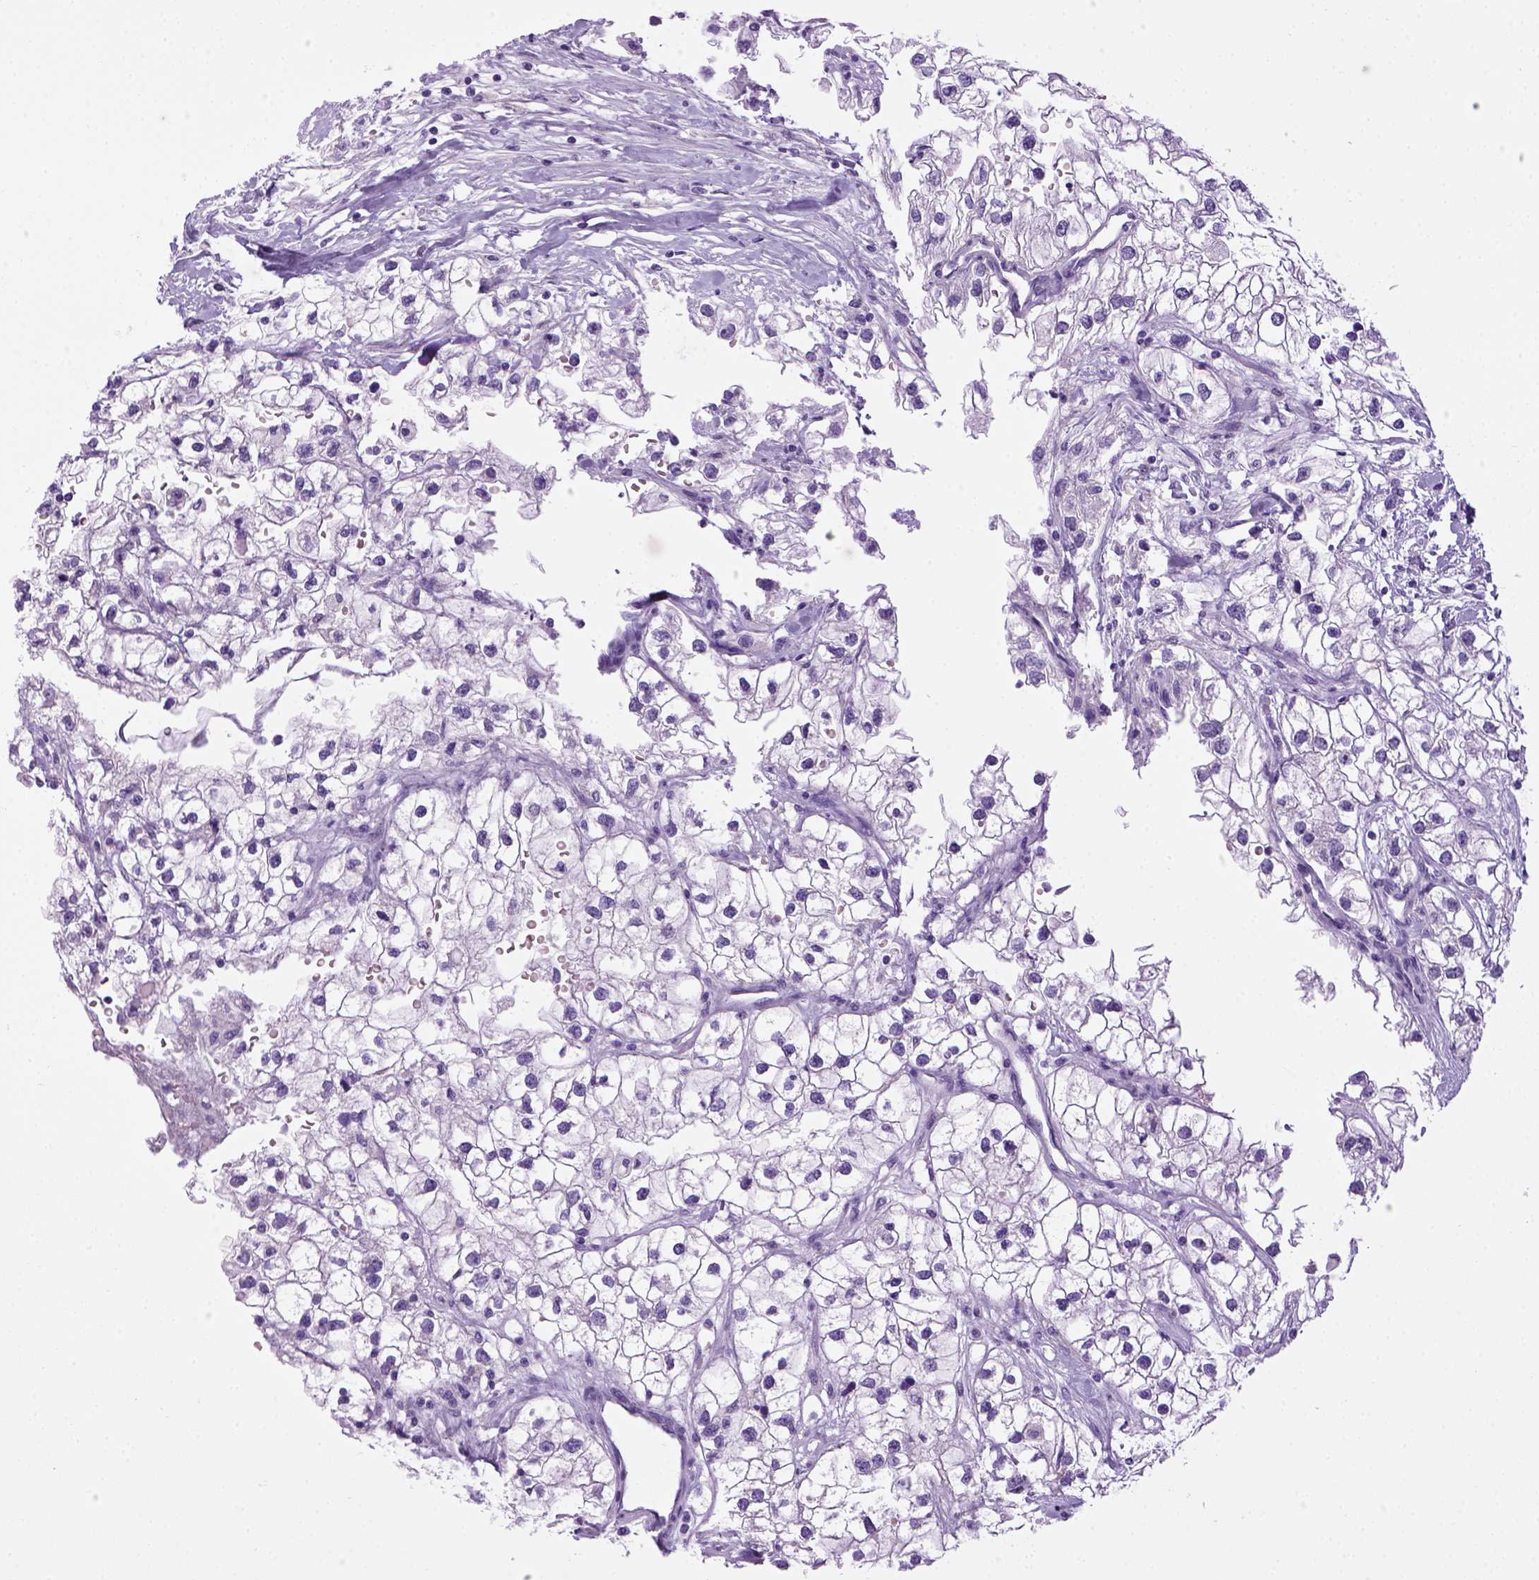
{"staining": {"intensity": "negative", "quantity": "none", "location": "none"}, "tissue": "renal cancer", "cell_type": "Tumor cells", "image_type": "cancer", "snomed": [{"axis": "morphology", "description": "Adenocarcinoma, NOS"}, {"axis": "topography", "description": "Kidney"}], "caption": "DAB immunohistochemical staining of human adenocarcinoma (renal) exhibits no significant staining in tumor cells. Brightfield microscopy of immunohistochemistry stained with DAB (3,3'-diaminobenzidine) (brown) and hematoxylin (blue), captured at high magnification.", "gene": "SGCG", "patient": {"sex": "male", "age": 59}}